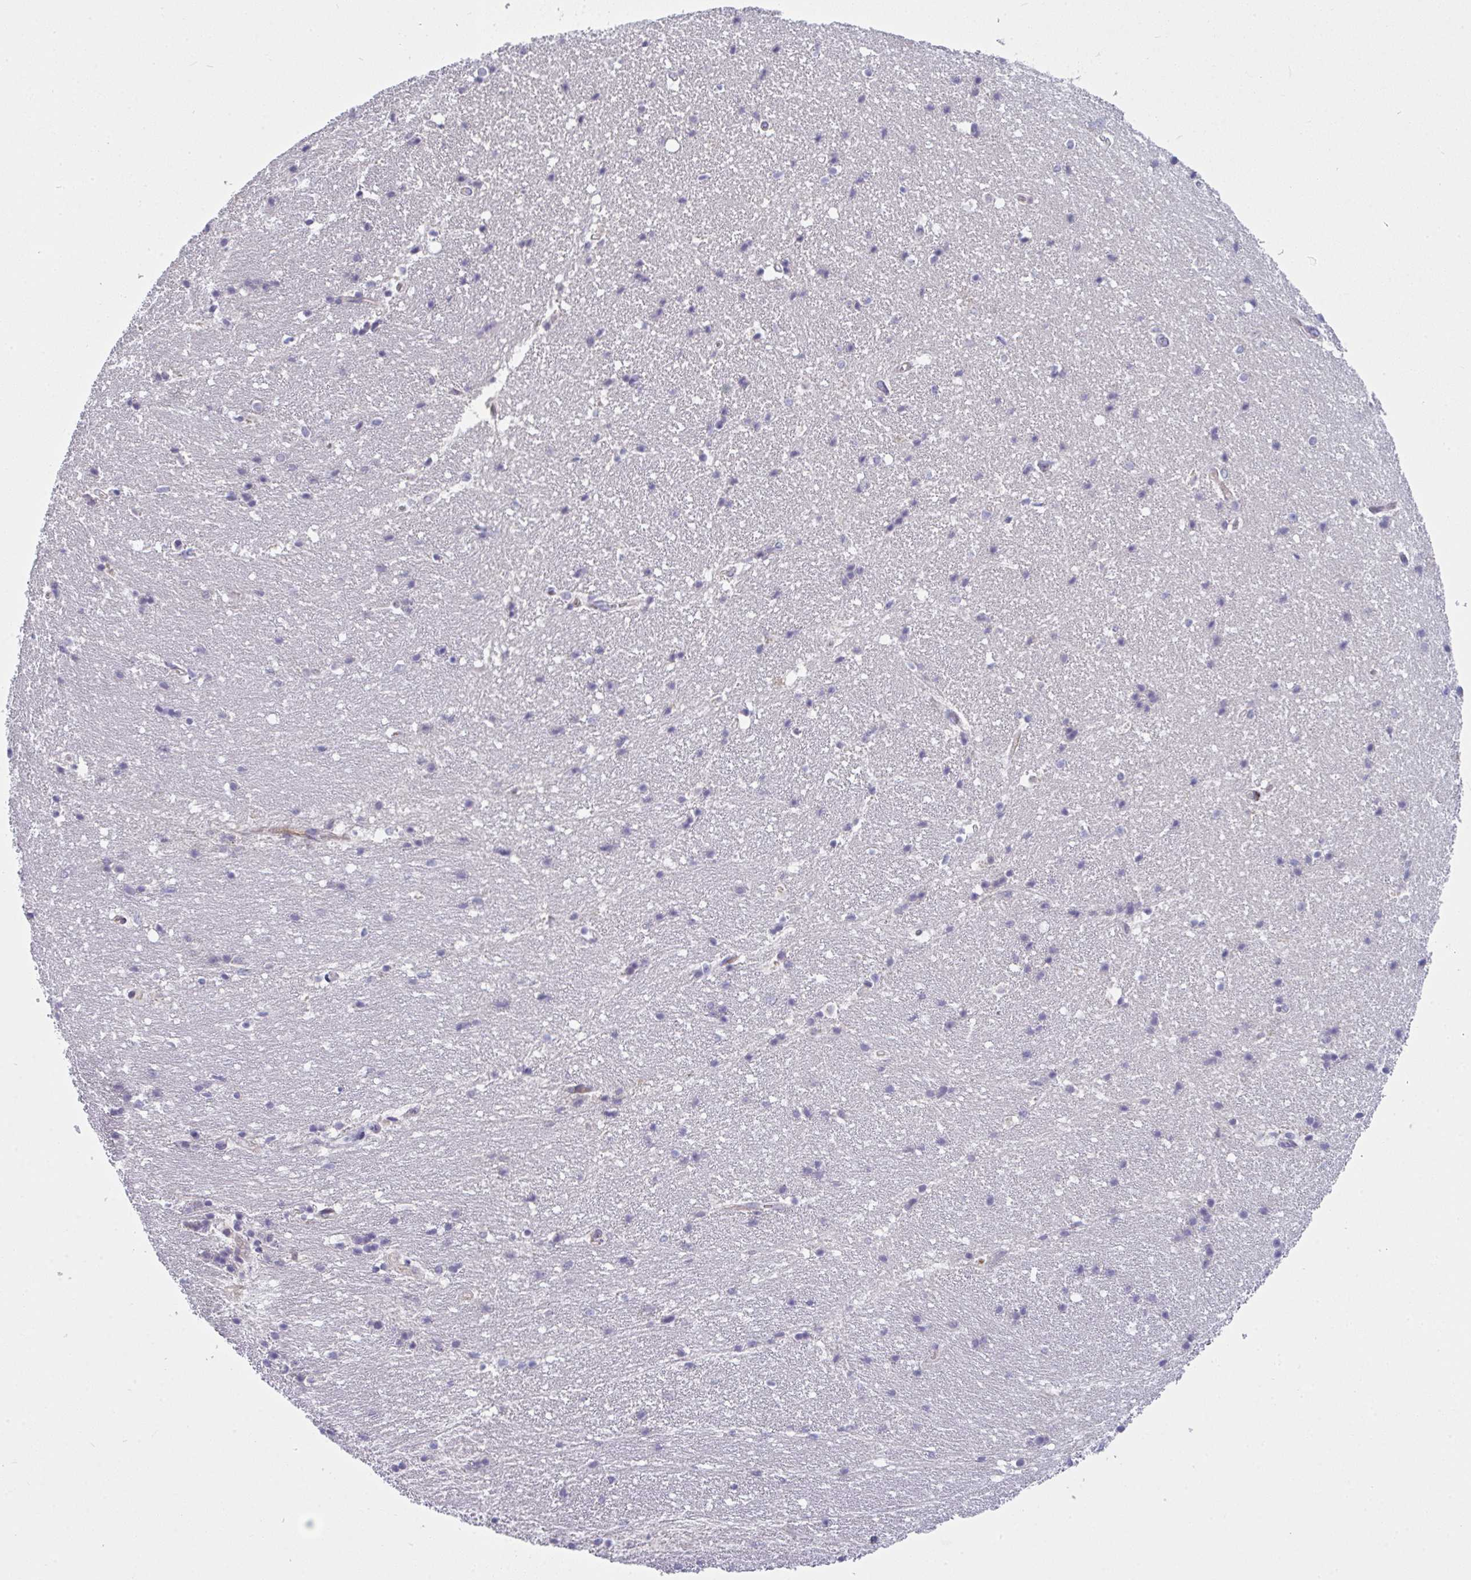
{"staining": {"intensity": "negative", "quantity": "none", "location": "none"}, "tissue": "hippocampus", "cell_type": "Glial cells", "image_type": "normal", "snomed": [{"axis": "morphology", "description": "Normal tissue, NOS"}, {"axis": "topography", "description": "Hippocampus"}], "caption": "Benign hippocampus was stained to show a protein in brown. There is no significant expression in glial cells. Brightfield microscopy of IHC stained with DAB (3,3'-diaminobenzidine) (brown) and hematoxylin (blue), captured at high magnification.", "gene": "CD80", "patient": {"sex": "male", "age": 63}}